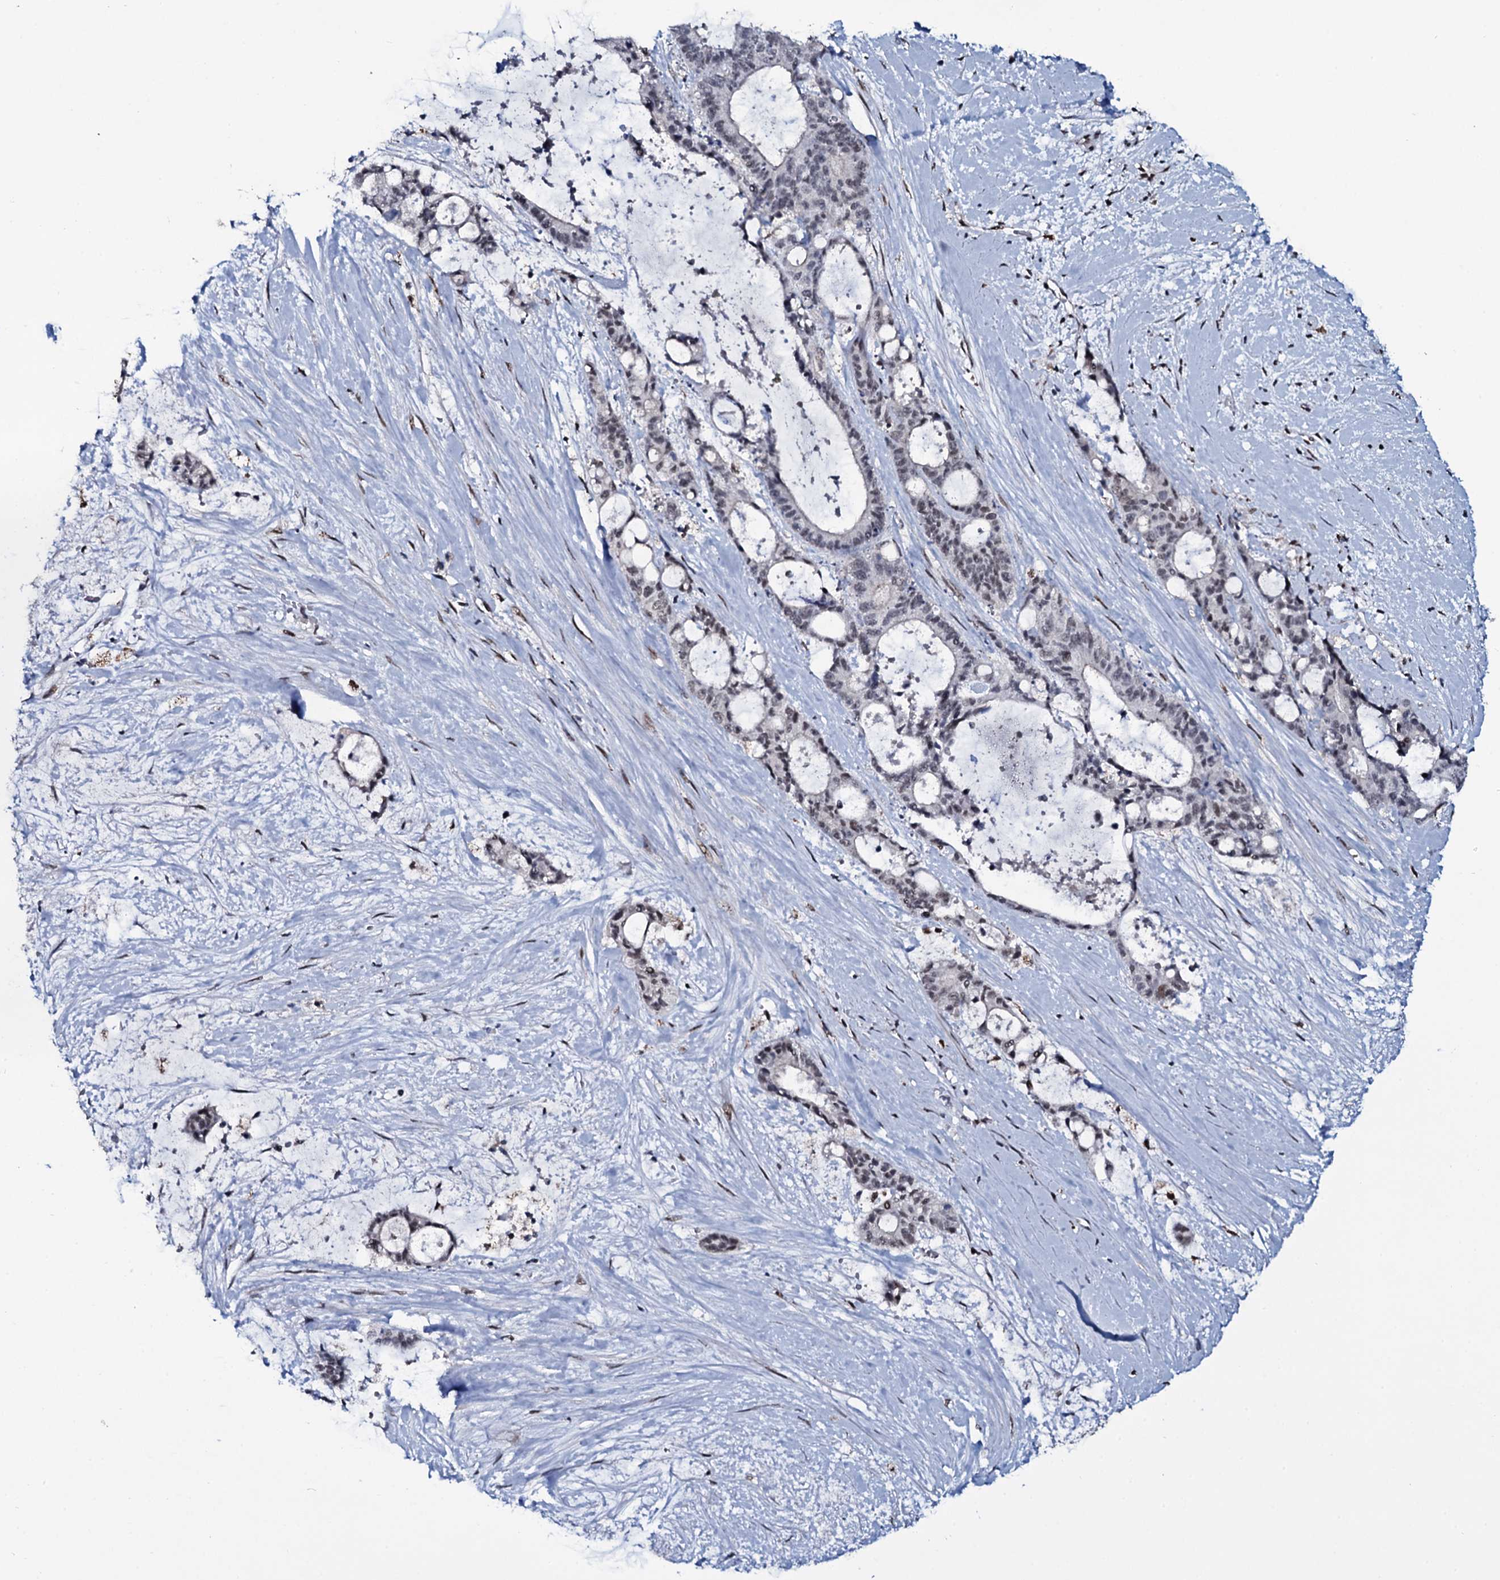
{"staining": {"intensity": "negative", "quantity": "none", "location": "none"}, "tissue": "liver cancer", "cell_type": "Tumor cells", "image_type": "cancer", "snomed": [{"axis": "morphology", "description": "Normal tissue, NOS"}, {"axis": "morphology", "description": "Cholangiocarcinoma"}, {"axis": "topography", "description": "Liver"}, {"axis": "topography", "description": "Peripheral nerve tissue"}], "caption": "IHC of cholangiocarcinoma (liver) exhibits no expression in tumor cells.", "gene": "ZMIZ2", "patient": {"sex": "female", "age": 73}}